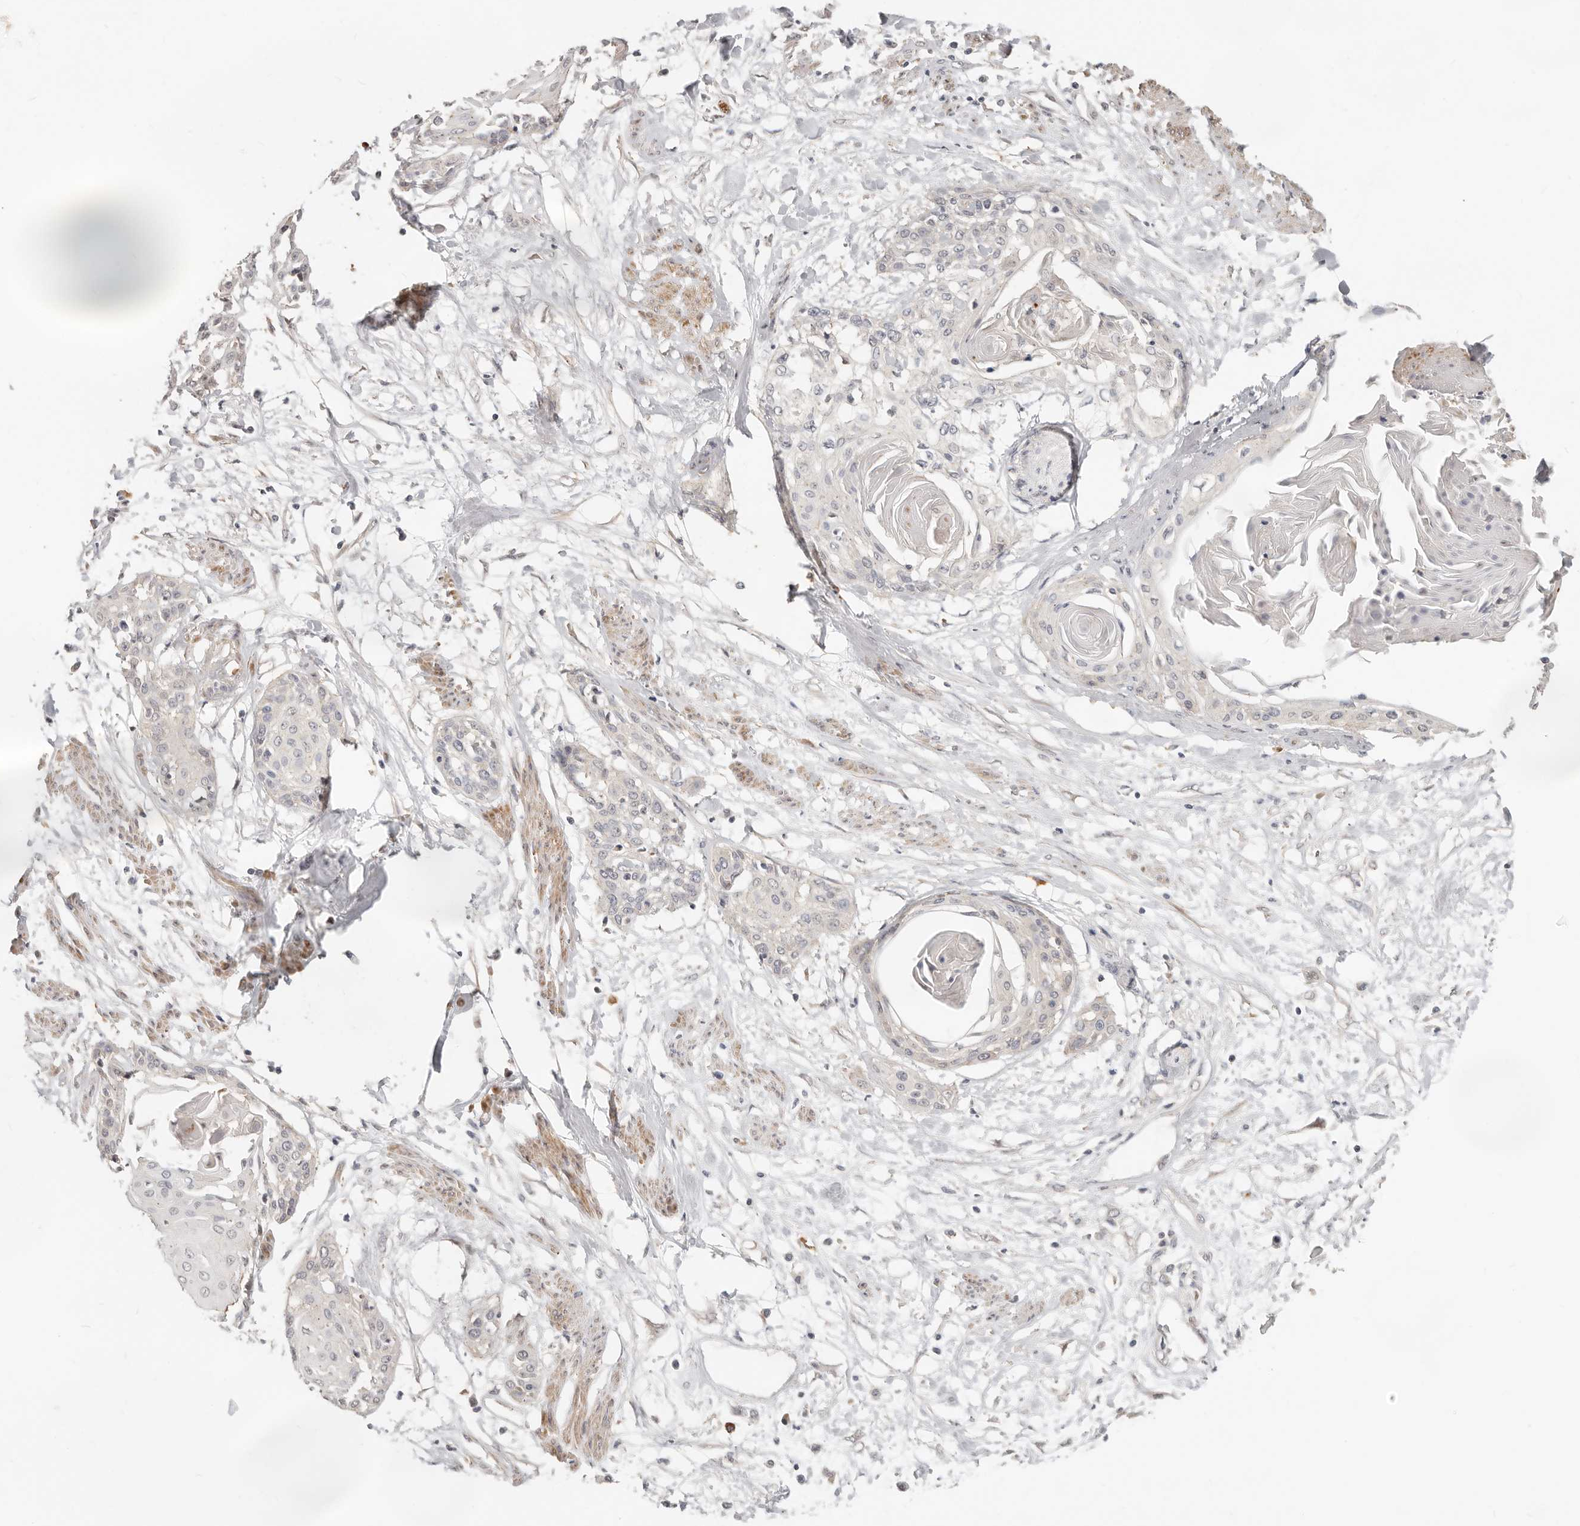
{"staining": {"intensity": "negative", "quantity": "none", "location": "none"}, "tissue": "cervical cancer", "cell_type": "Tumor cells", "image_type": "cancer", "snomed": [{"axis": "morphology", "description": "Squamous cell carcinoma, NOS"}, {"axis": "topography", "description": "Cervix"}], "caption": "High power microscopy image of an IHC image of cervical cancer (squamous cell carcinoma), revealing no significant staining in tumor cells.", "gene": "ZRANB1", "patient": {"sex": "female", "age": 57}}